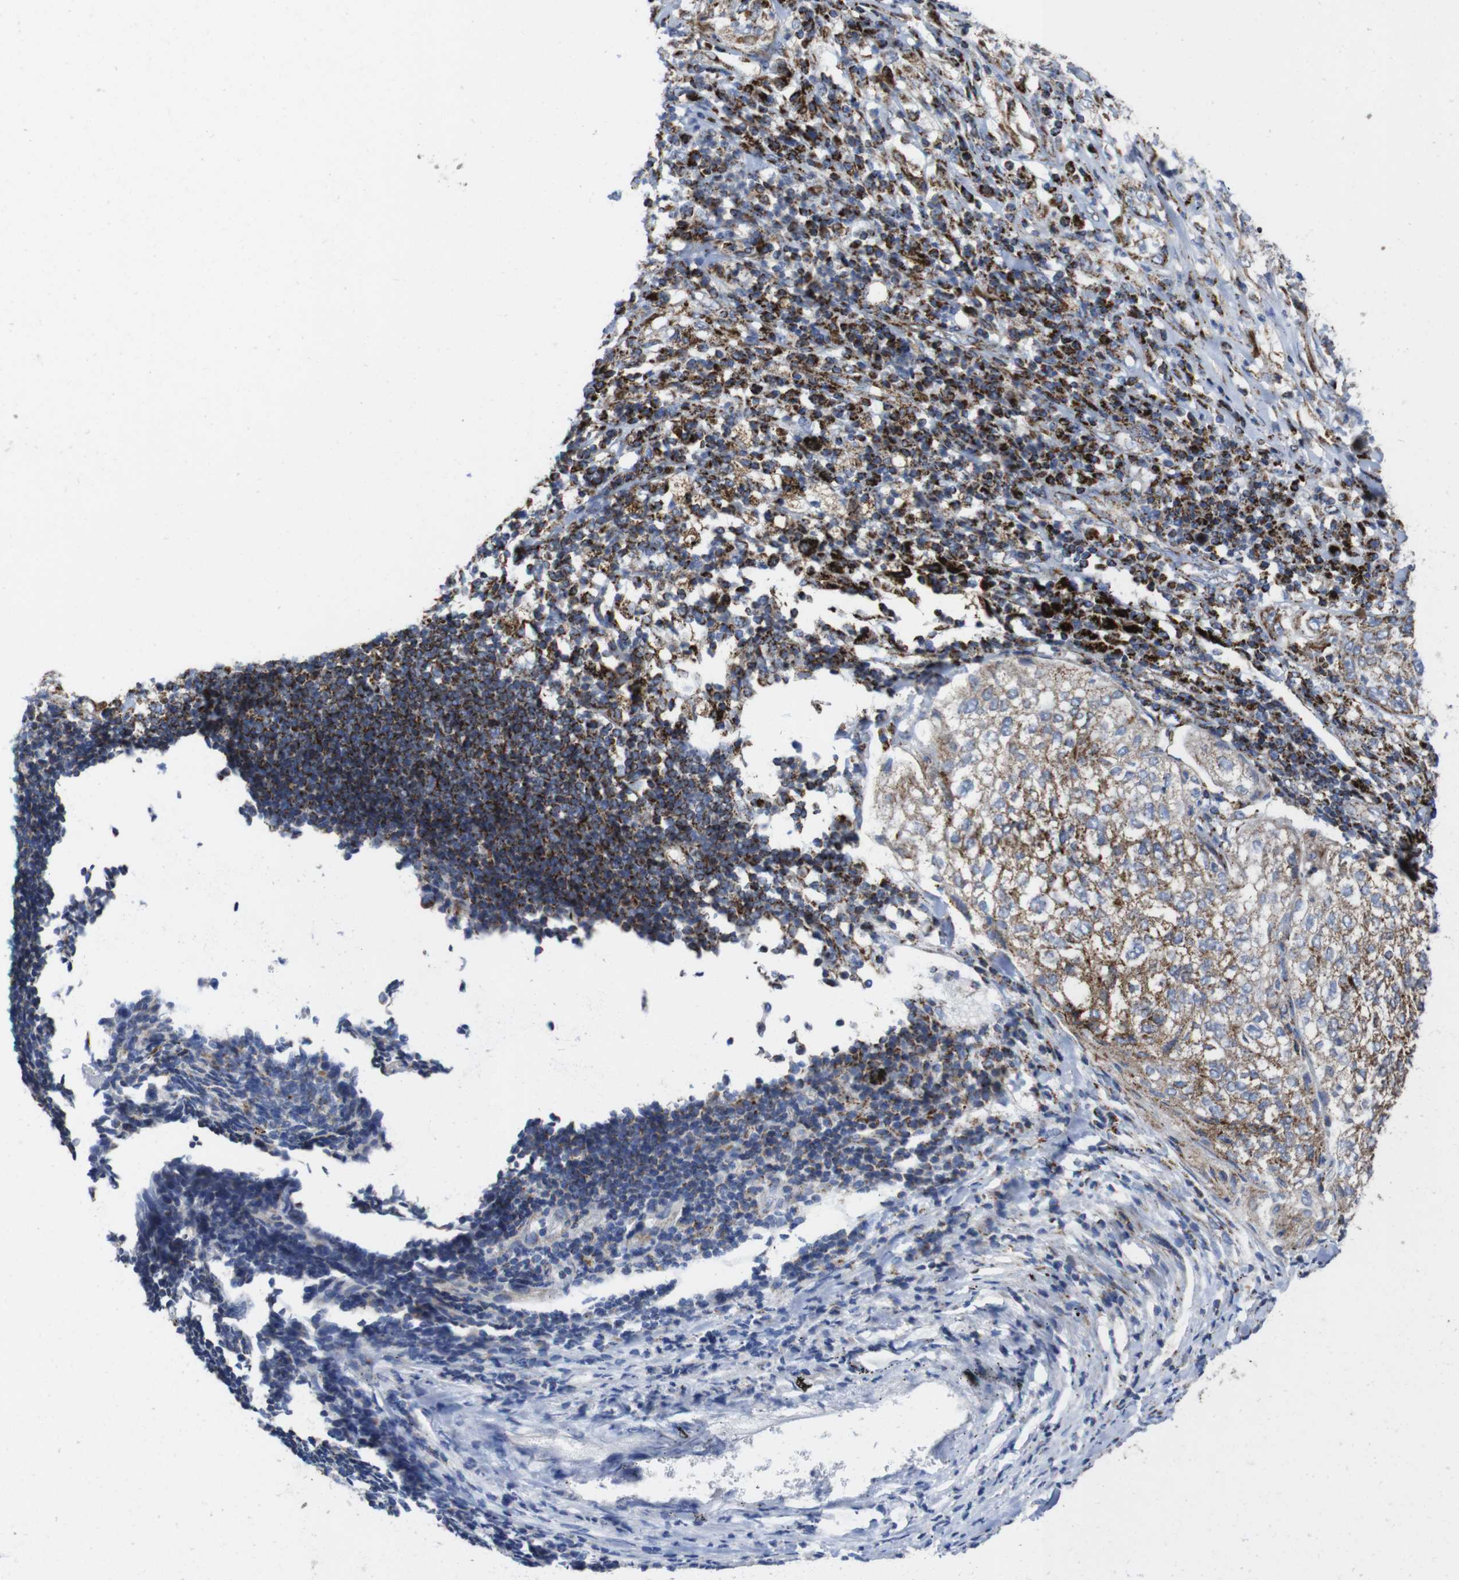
{"staining": {"intensity": "moderate", "quantity": "<25%", "location": "cytoplasmic/membranous"}, "tissue": "lung cancer", "cell_type": "Tumor cells", "image_type": "cancer", "snomed": [{"axis": "morphology", "description": "Inflammation, NOS"}, {"axis": "morphology", "description": "Squamous cell carcinoma, NOS"}, {"axis": "topography", "description": "Lymph node"}, {"axis": "topography", "description": "Soft tissue"}, {"axis": "topography", "description": "Lung"}], "caption": "Immunohistochemistry (IHC) histopathology image of neoplastic tissue: human lung cancer (squamous cell carcinoma) stained using IHC shows low levels of moderate protein expression localized specifically in the cytoplasmic/membranous of tumor cells, appearing as a cytoplasmic/membranous brown color.", "gene": "TMEM192", "patient": {"sex": "male", "age": 66}}